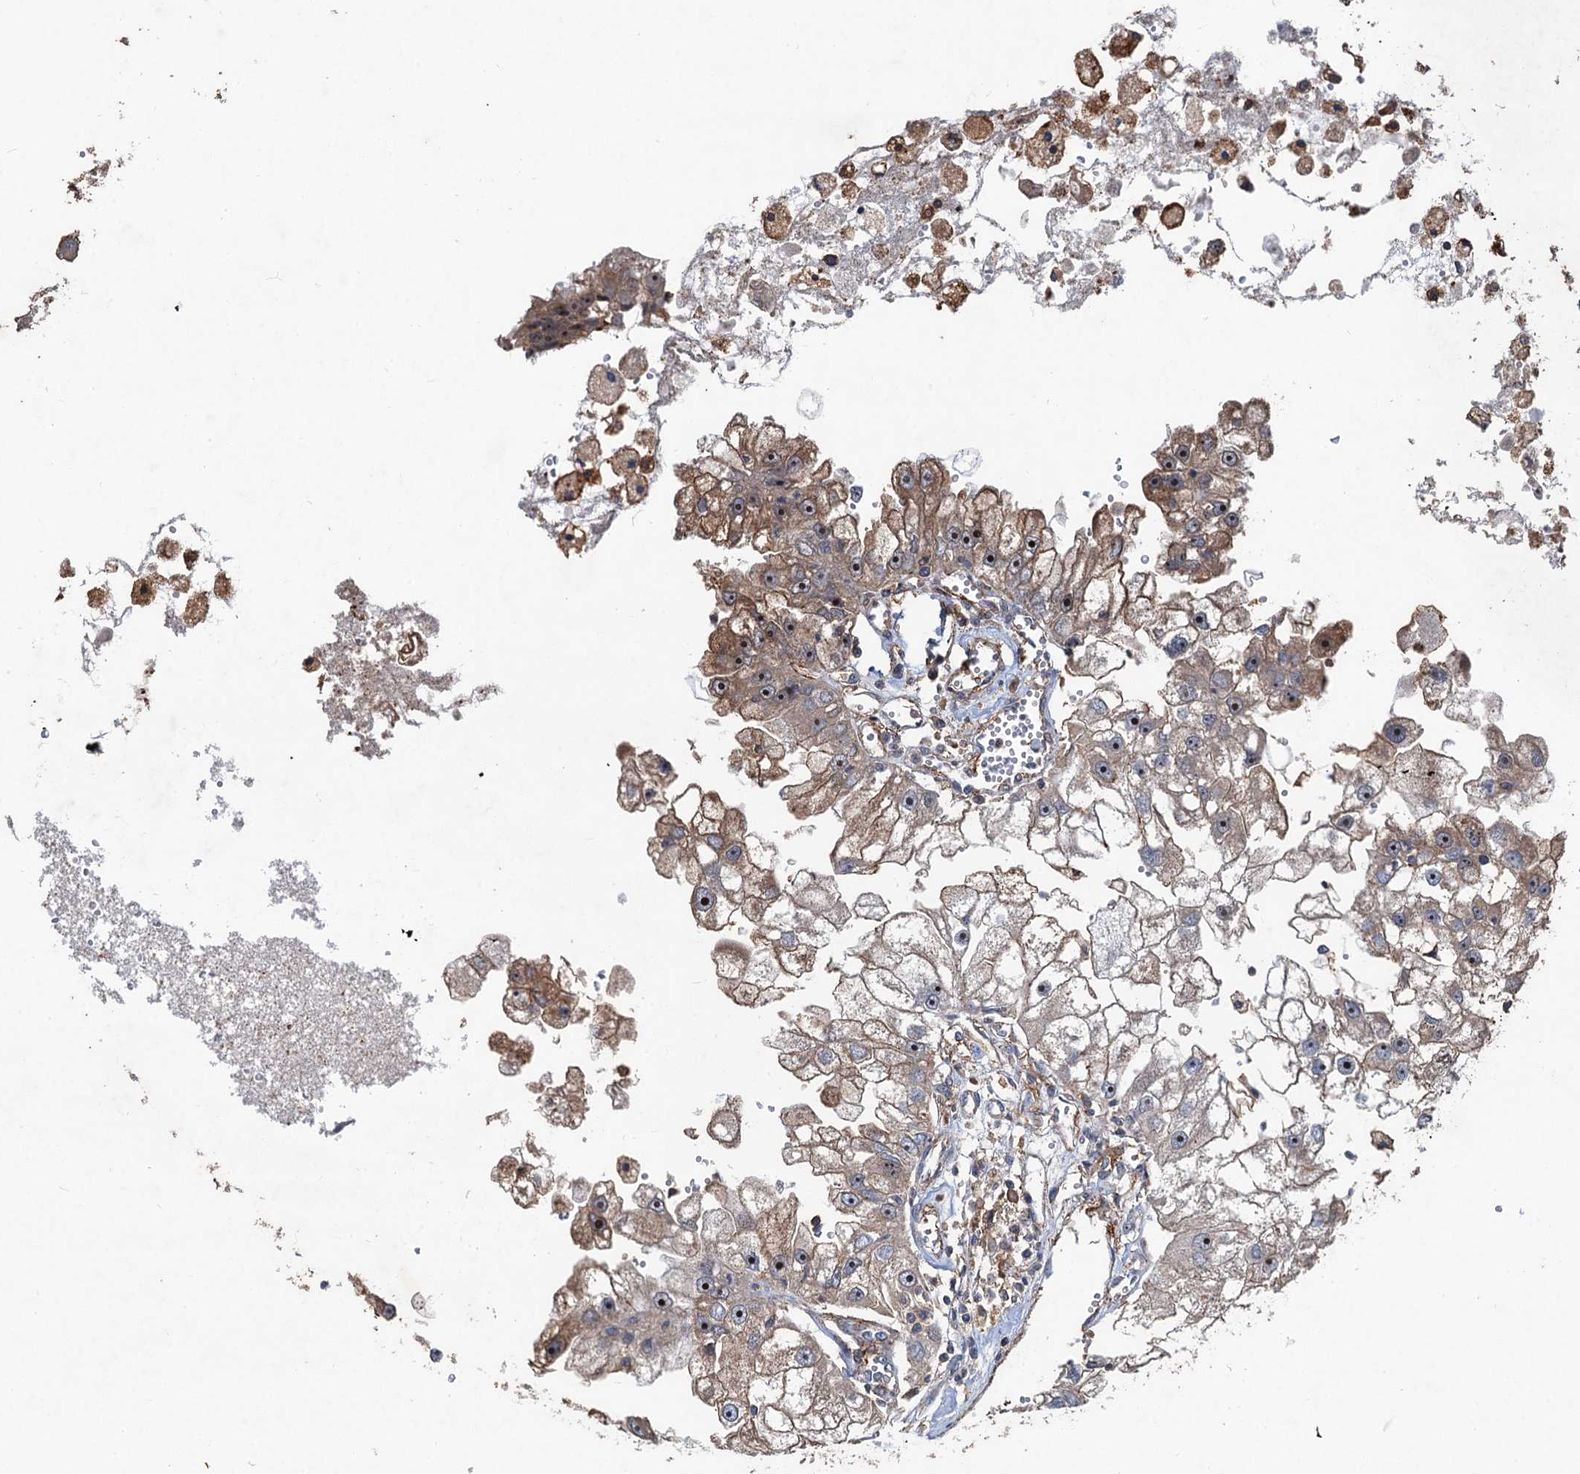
{"staining": {"intensity": "moderate", "quantity": "25%-75%", "location": "cytoplasmic/membranous,nuclear"}, "tissue": "renal cancer", "cell_type": "Tumor cells", "image_type": "cancer", "snomed": [{"axis": "morphology", "description": "Adenocarcinoma, NOS"}, {"axis": "topography", "description": "Kidney"}], "caption": "Renal adenocarcinoma stained with DAB immunohistochemistry shows medium levels of moderate cytoplasmic/membranous and nuclear staining in about 25%-75% of tumor cells.", "gene": "TMA16", "patient": {"sex": "male", "age": 63}}